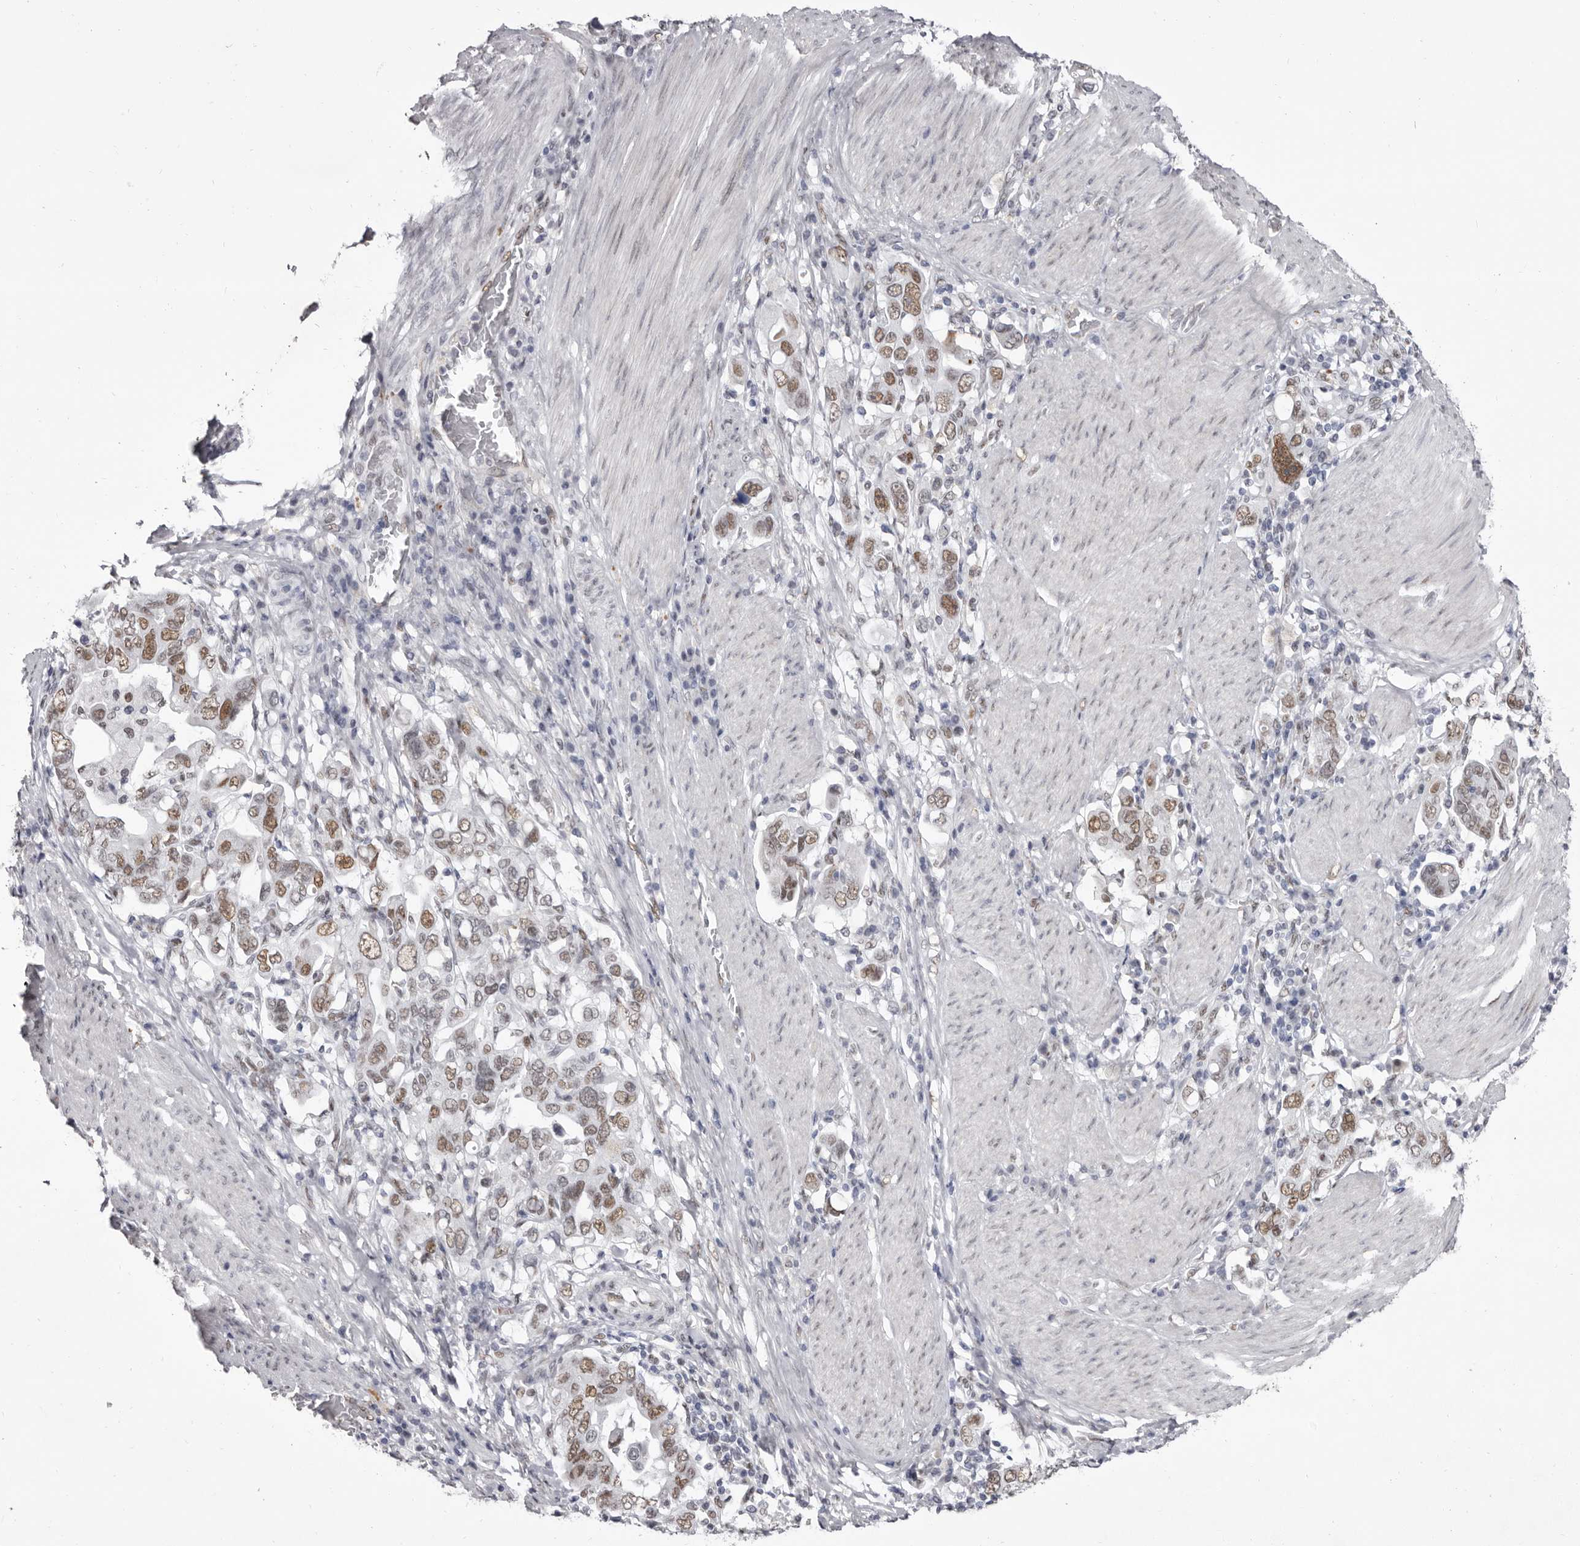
{"staining": {"intensity": "moderate", "quantity": "25%-75%", "location": "nuclear"}, "tissue": "stomach cancer", "cell_type": "Tumor cells", "image_type": "cancer", "snomed": [{"axis": "morphology", "description": "Adenocarcinoma, NOS"}, {"axis": "topography", "description": "Stomach, upper"}], "caption": "A histopathology image showing moderate nuclear expression in approximately 25%-75% of tumor cells in adenocarcinoma (stomach), as visualized by brown immunohistochemical staining.", "gene": "ZNF326", "patient": {"sex": "male", "age": 62}}